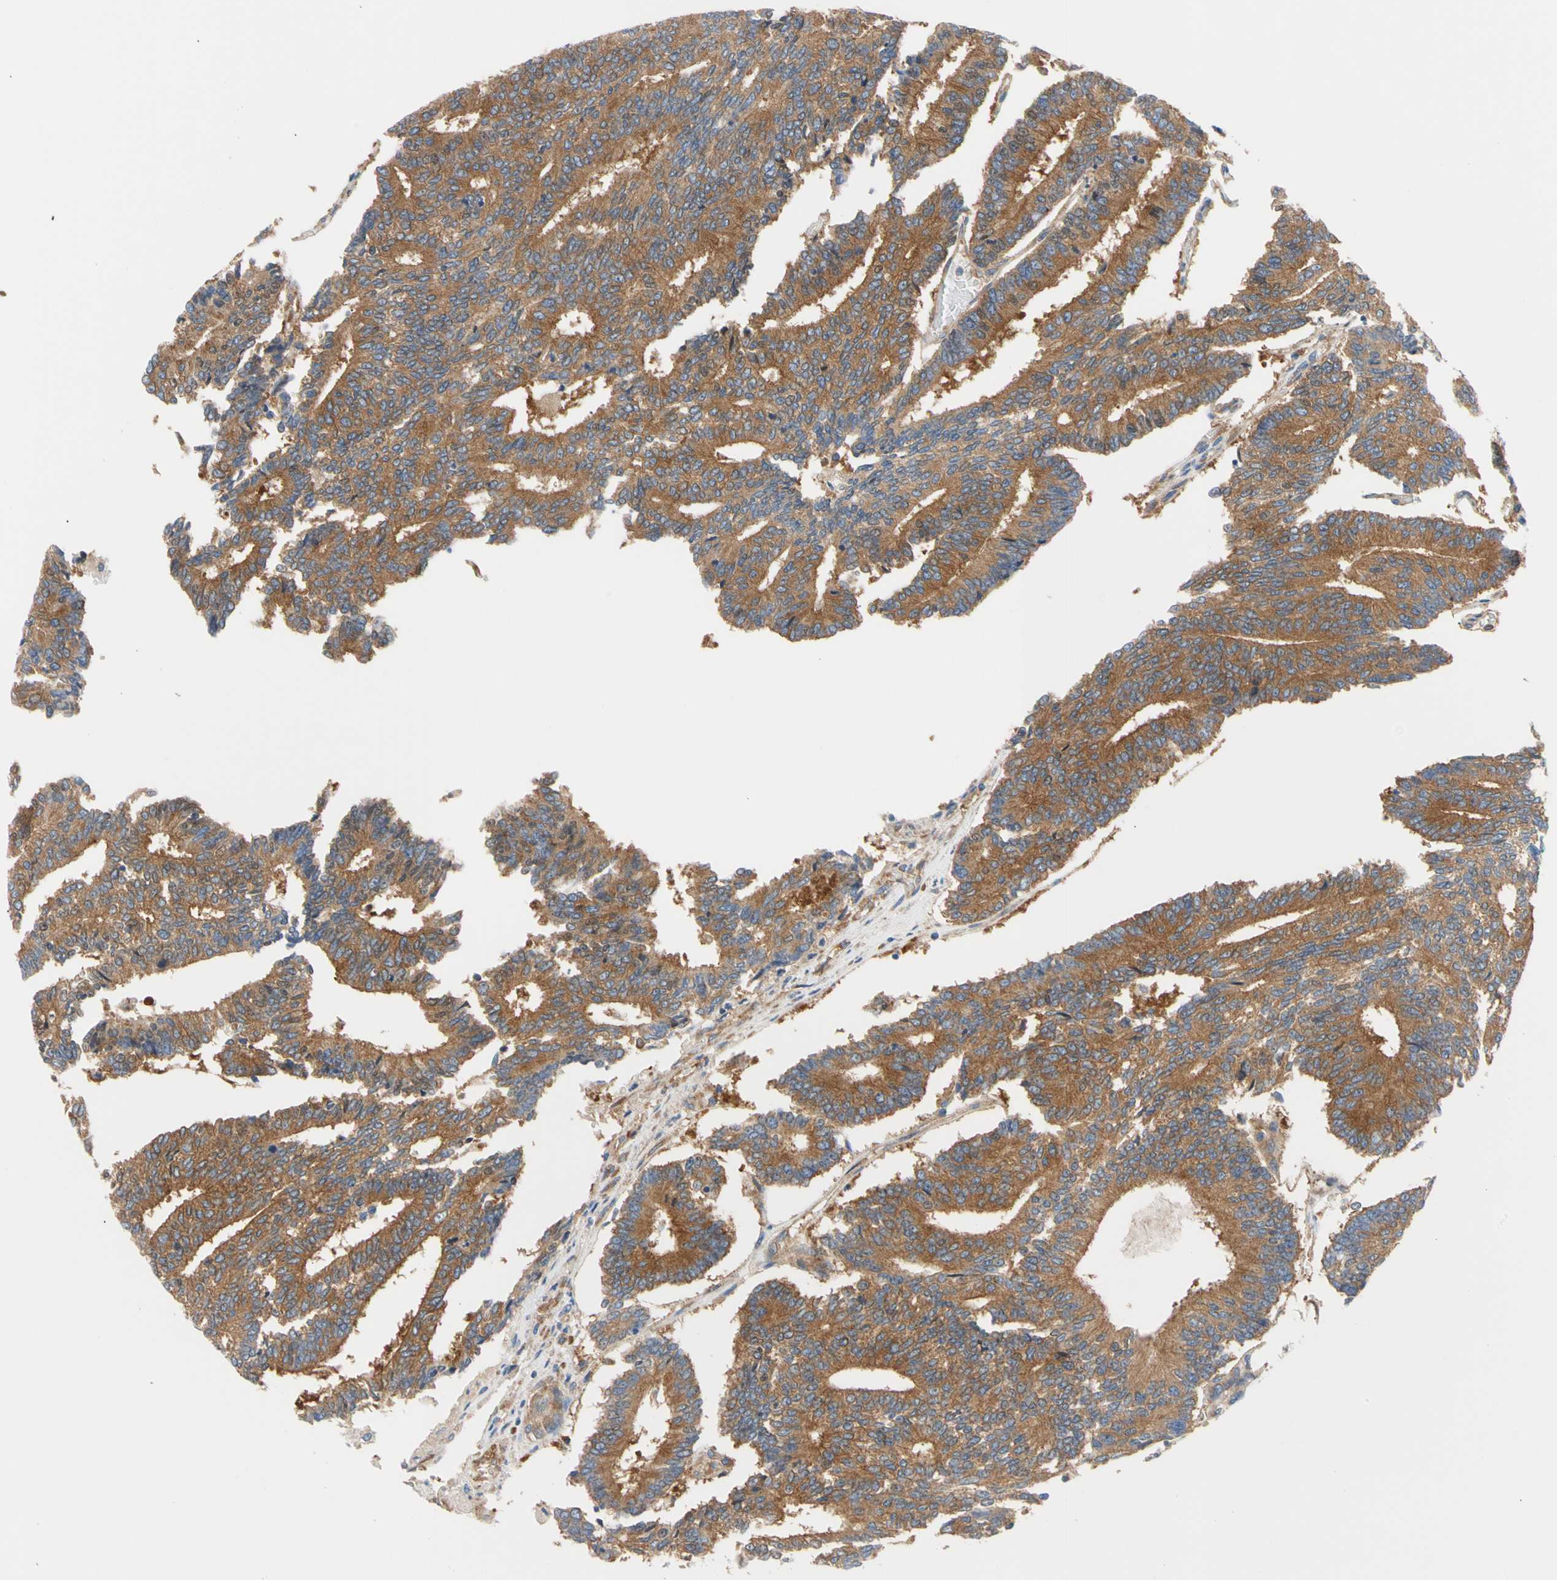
{"staining": {"intensity": "strong", "quantity": ">75%", "location": "cytoplasmic/membranous"}, "tissue": "prostate cancer", "cell_type": "Tumor cells", "image_type": "cancer", "snomed": [{"axis": "morphology", "description": "Adenocarcinoma, High grade"}, {"axis": "topography", "description": "Prostate"}], "caption": "Immunohistochemistry (IHC) of human prostate high-grade adenocarcinoma demonstrates high levels of strong cytoplasmic/membranous expression in approximately >75% of tumor cells.", "gene": "GPHN", "patient": {"sex": "male", "age": 55}}